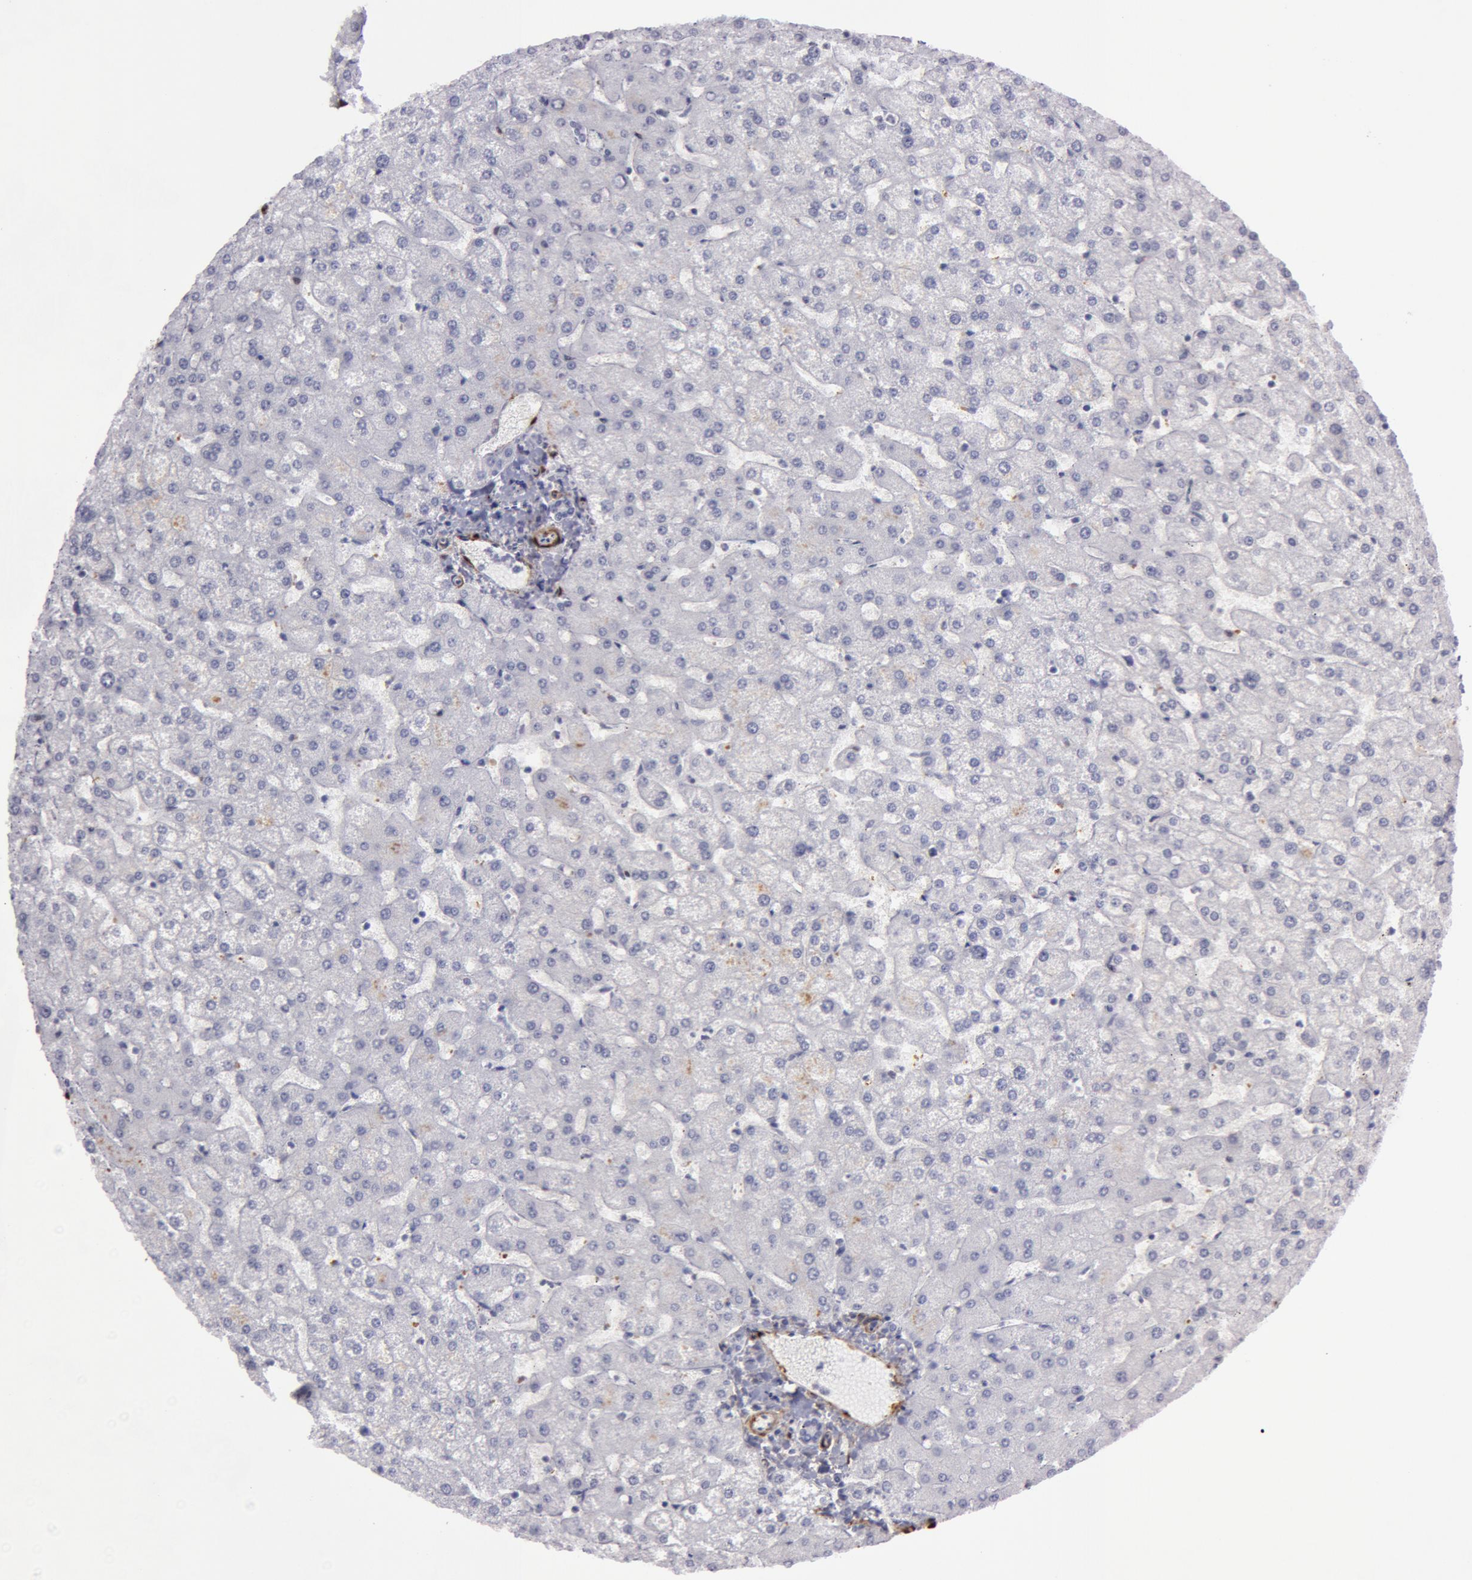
{"staining": {"intensity": "negative", "quantity": "none", "location": "none"}, "tissue": "liver", "cell_type": "Cholangiocytes", "image_type": "normal", "snomed": [{"axis": "morphology", "description": "Normal tissue, NOS"}, {"axis": "topography", "description": "Liver"}], "caption": "This is a micrograph of immunohistochemistry (IHC) staining of normal liver, which shows no staining in cholangiocytes. The staining is performed using DAB brown chromogen with nuclei counter-stained in using hematoxylin.", "gene": "TAGLN", "patient": {"sex": "female", "age": 32}}